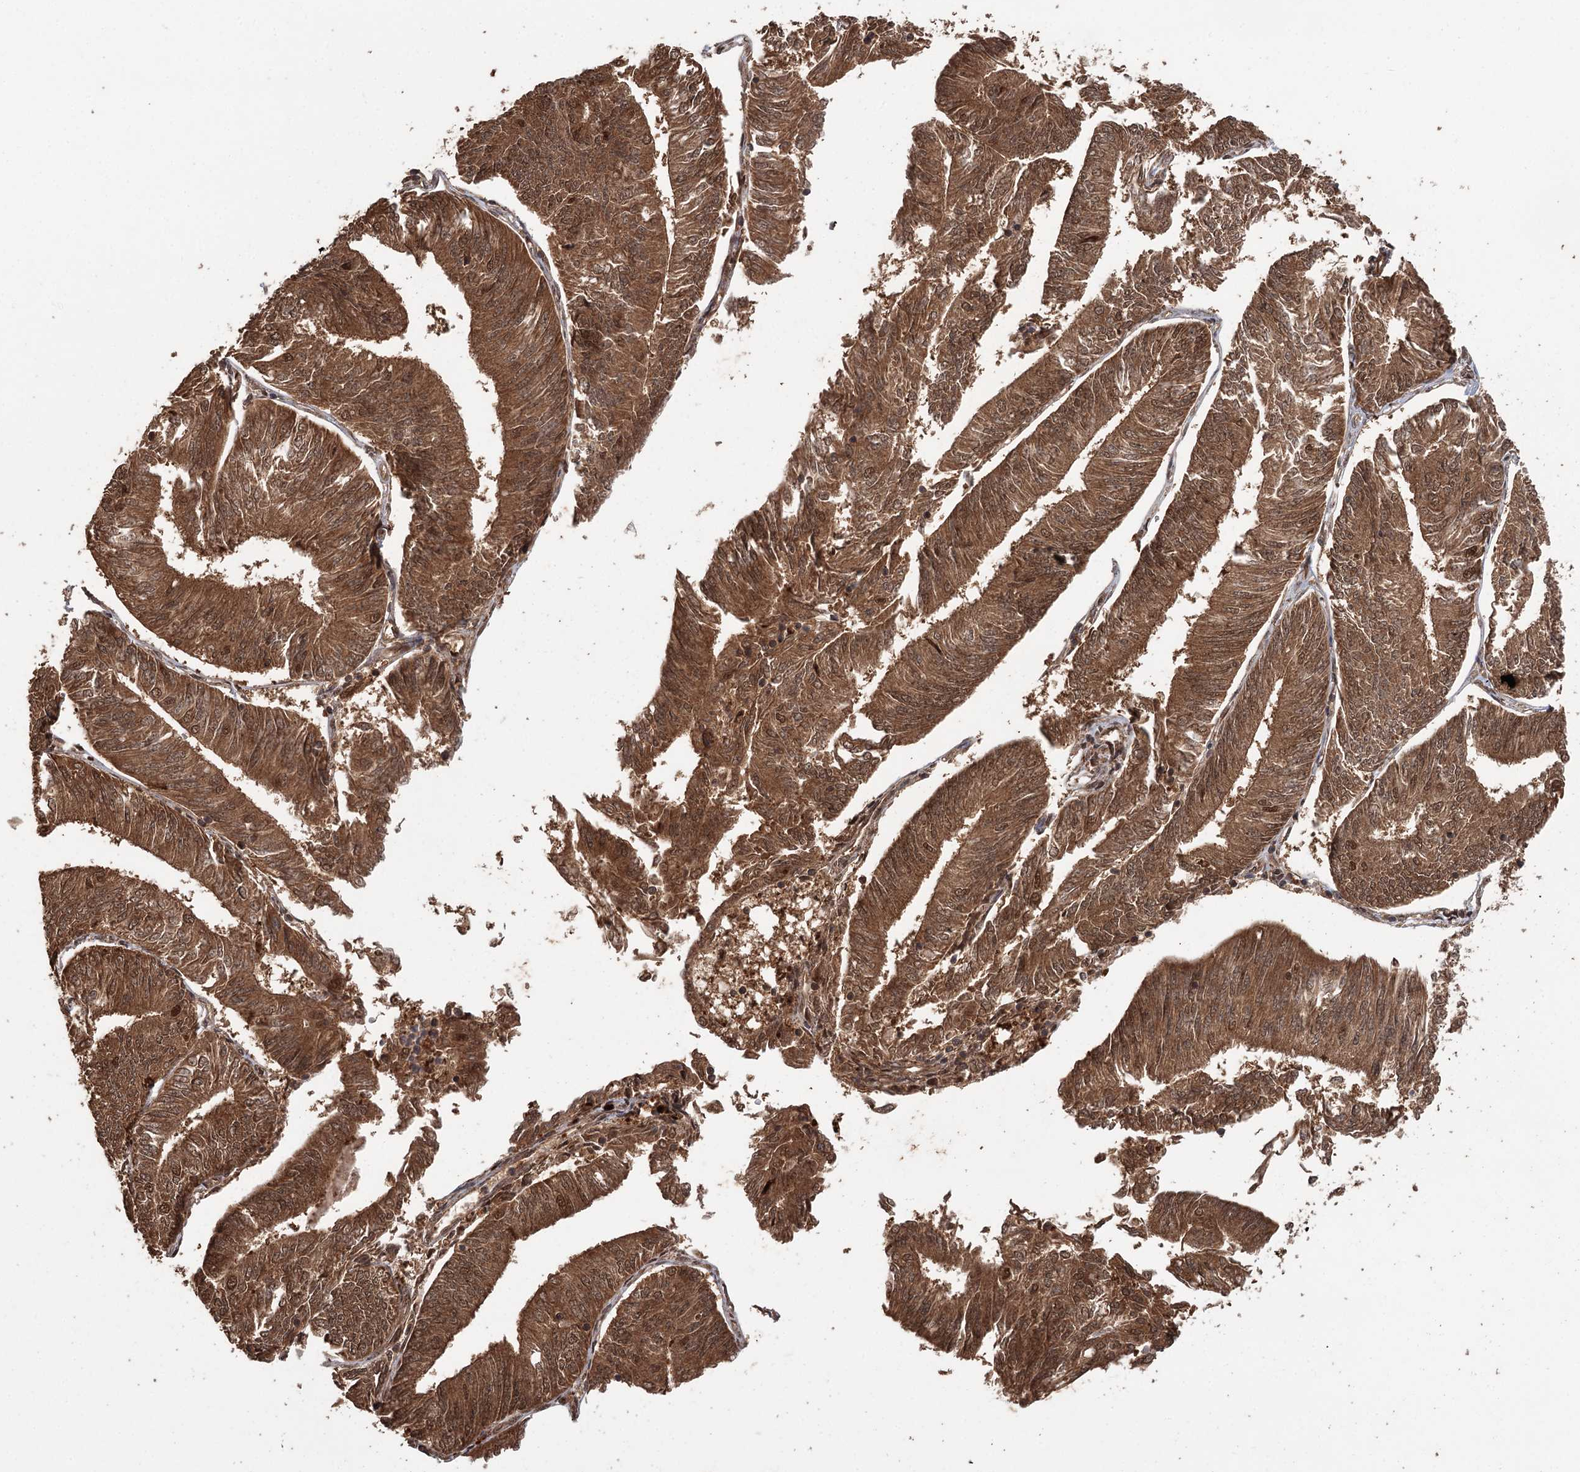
{"staining": {"intensity": "moderate", "quantity": ">75%", "location": "cytoplasmic/membranous,nuclear"}, "tissue": "endometrial cancer", "cell_type": "Tumor cells", "image_type": "cancer", "snomed": [{"axis": "morphology", "description": "Adenocarcinoma, NOS"}, {"axis": "topography", "description": "Endometrium"}], "caption": "A photomicrograph showing moderate cytoplasmic/membranous and nuclear expression in approximately >75% of tumor cells in endometrial adenocarcinoma, as visualized by brown immunohistochemical staining.", "gene": "N6AMT1", "patient": {"sex": "female", "age": 58}}